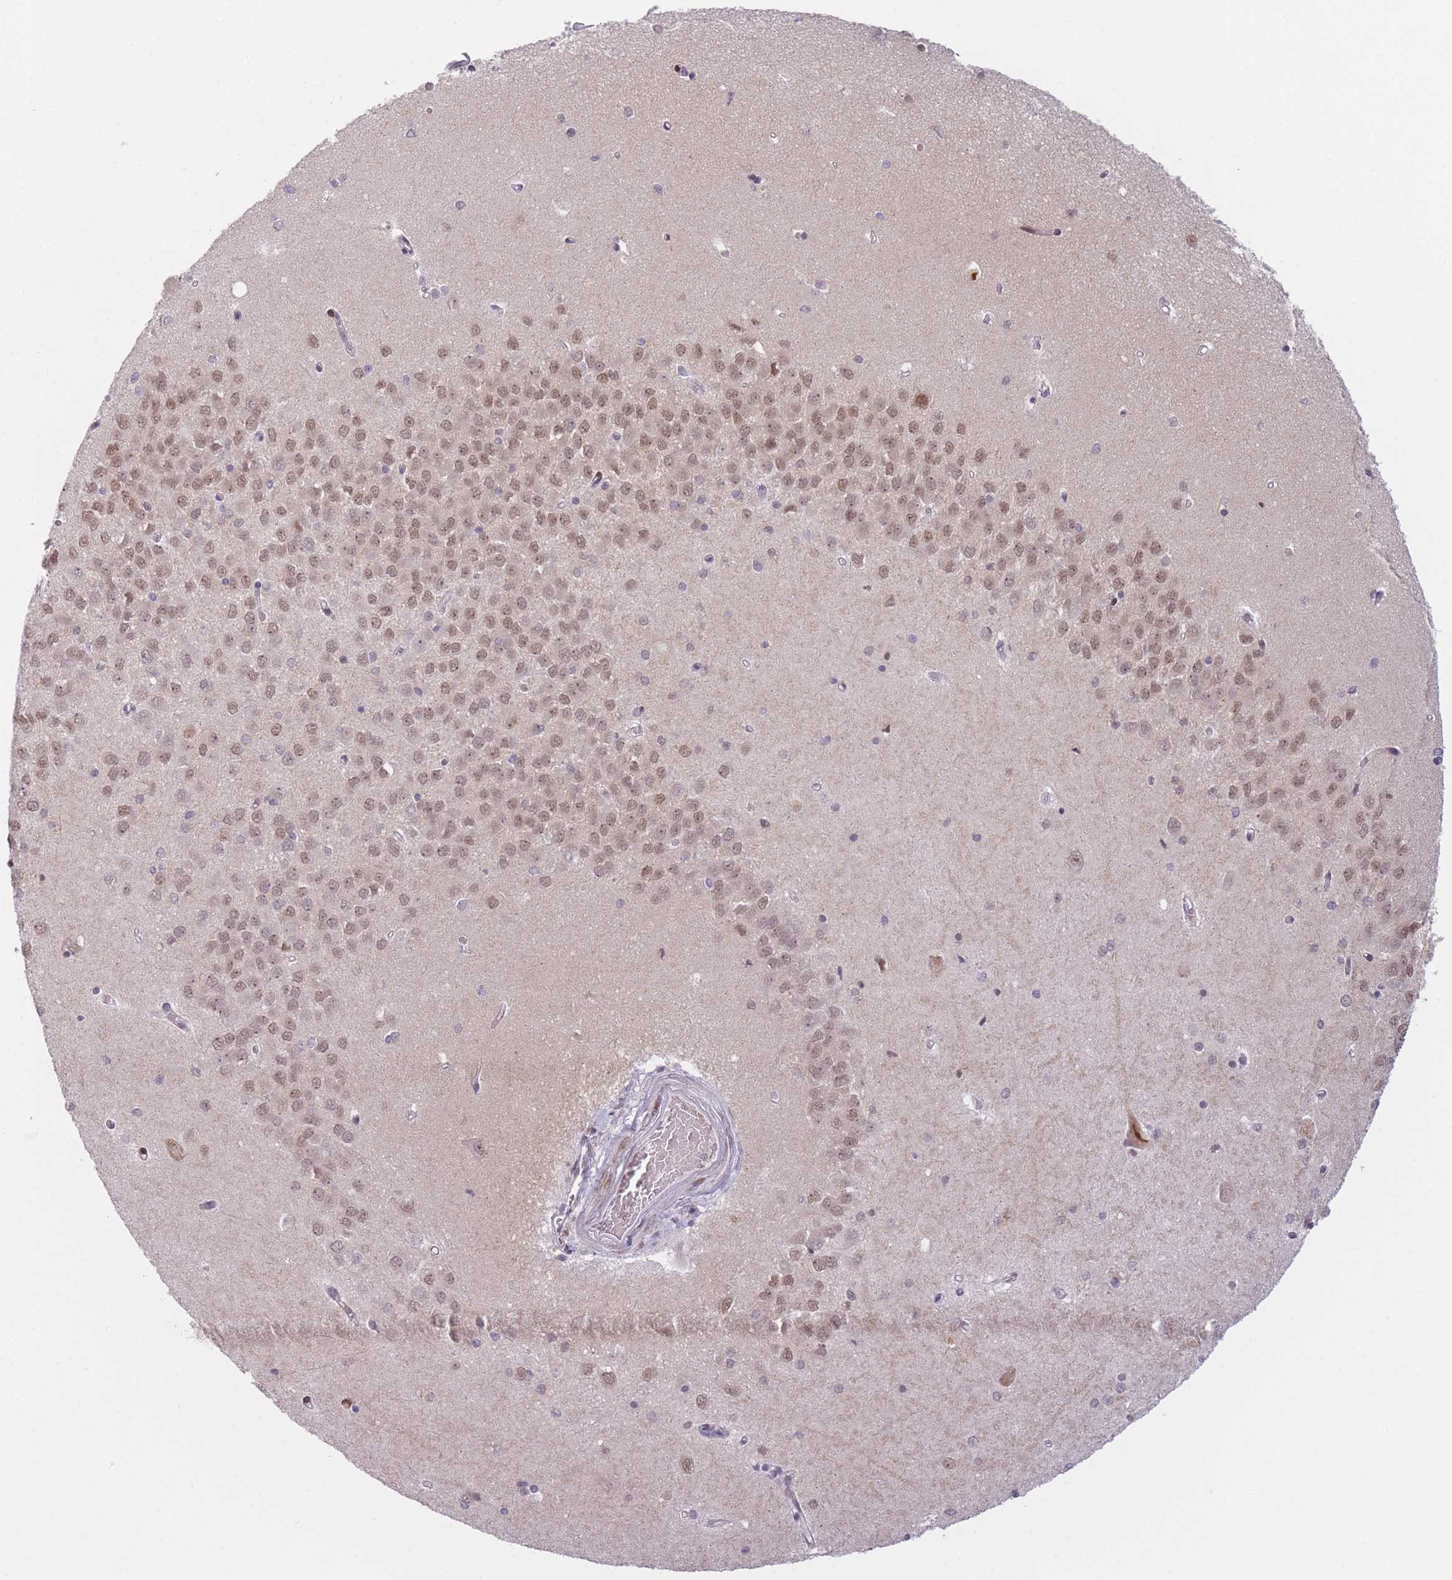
{"staining": {"intensity": "moderate", "quantity": "25%-75%", "location": "nuclear"}, "tissue": "hippocampus", "cell_type": "Glial cells", "image_type": "normal", "snomed": [{"axis": "morphology", "description": "Normal tissue, NOS"}, {"axis": "topography", "description": "Hippocampus"}], "caption": "Immunohistochemical staining of unremarkable hippocampus exhibits moderate nuclear protein positivity in about 25%-75% of glial cells.", "gene": "SUPT6H", "patient": {"sex": "male", "age": 45}}